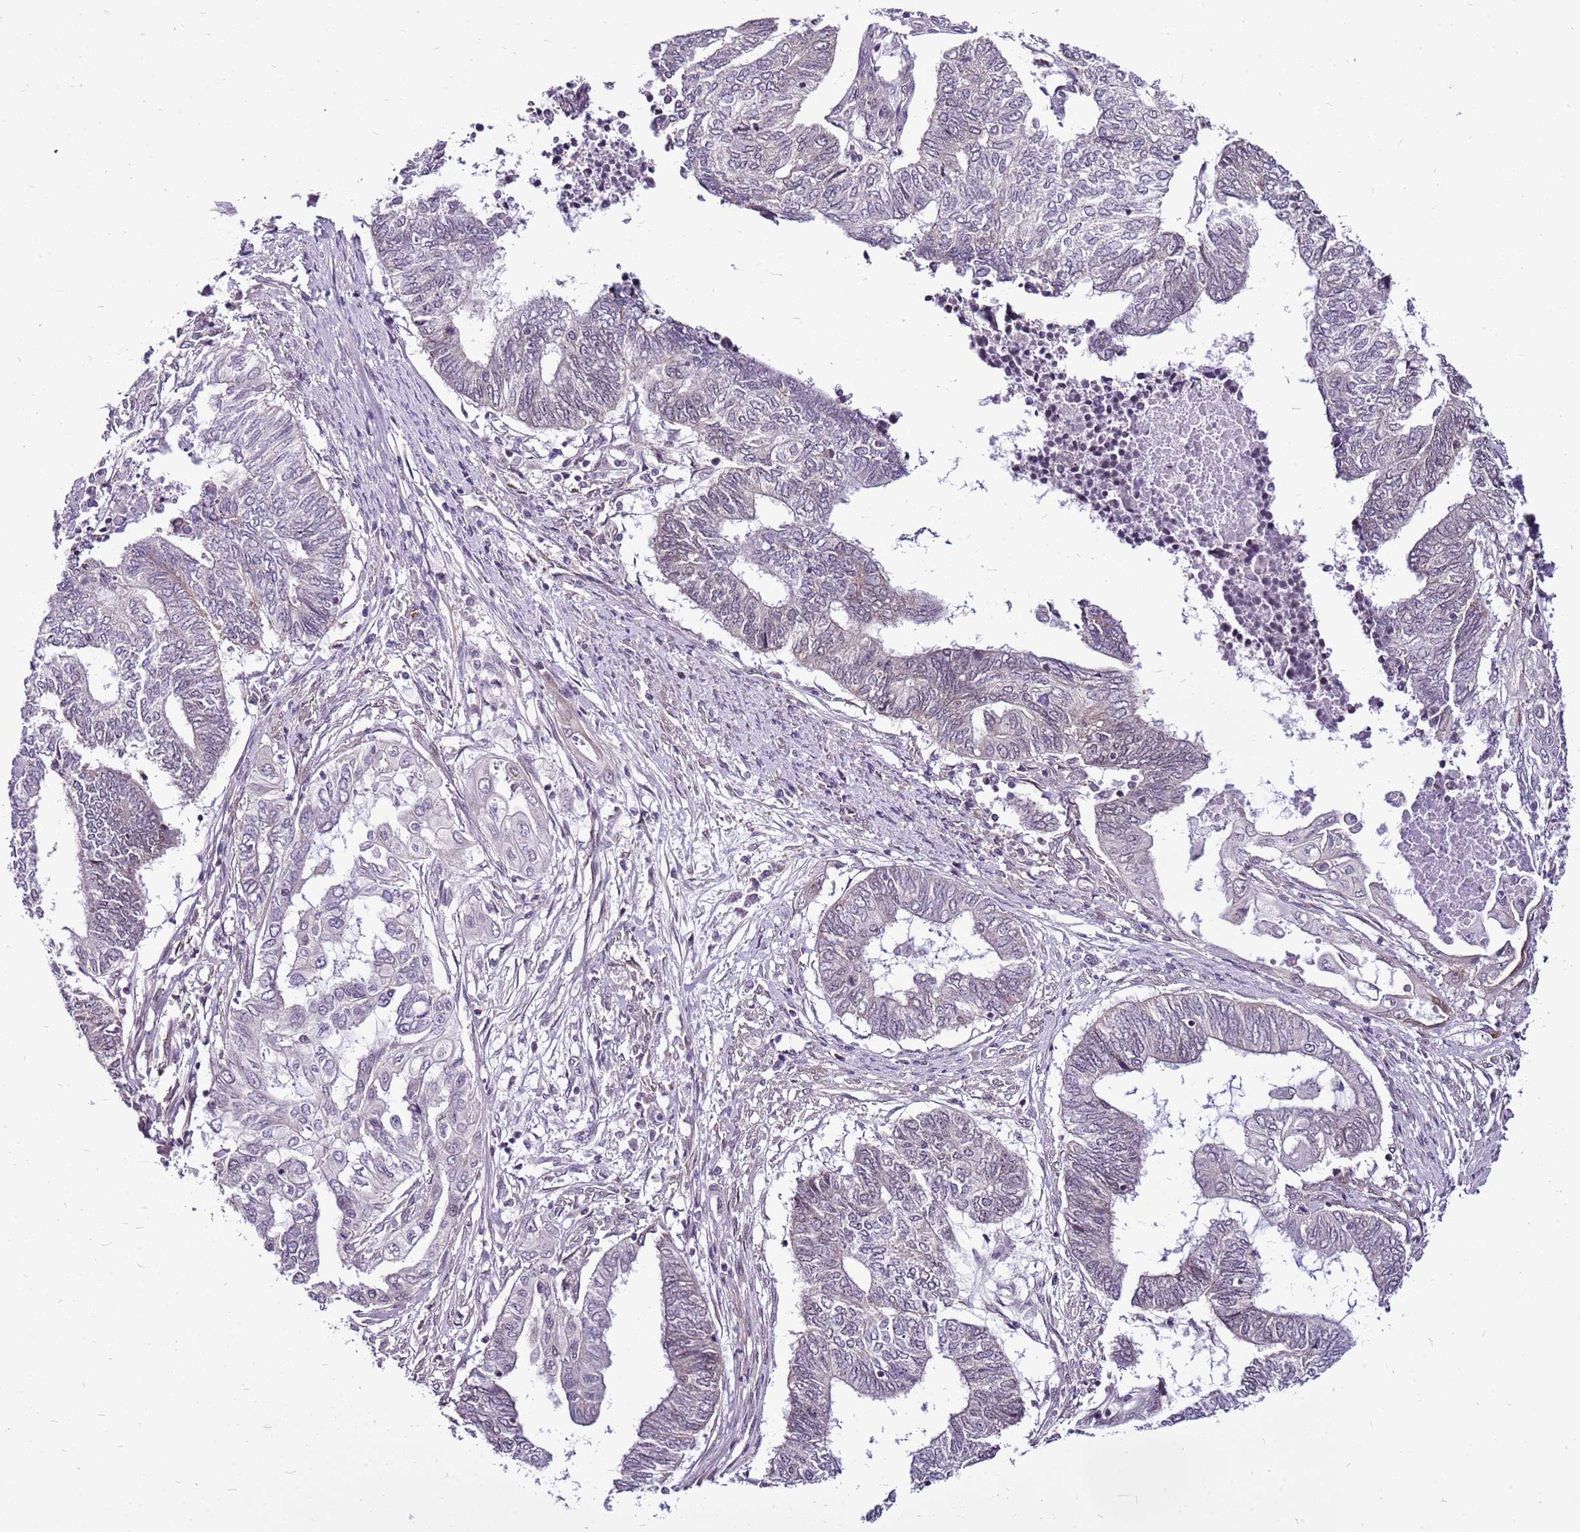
{"staining": {"intensity": "negative", "quantity": "none", "location": "none"}, "tissue": "endometrial cancer", "cell_type": "Tumor cells", "image_type": "cancer", "snomed": [{"axis": "morphology", "description": "Adenocarcinoma, NOS"}, {"axis": "topography", "description": "Uterus"}, {"axis": "topography", "description": "Endometrium"}], "caption": "Tumor cells are negative for protein expression in human adenocarcinoma (endometrial).", "gene": "CCDC166", "patient": {"sex": "female", "age": 70}}